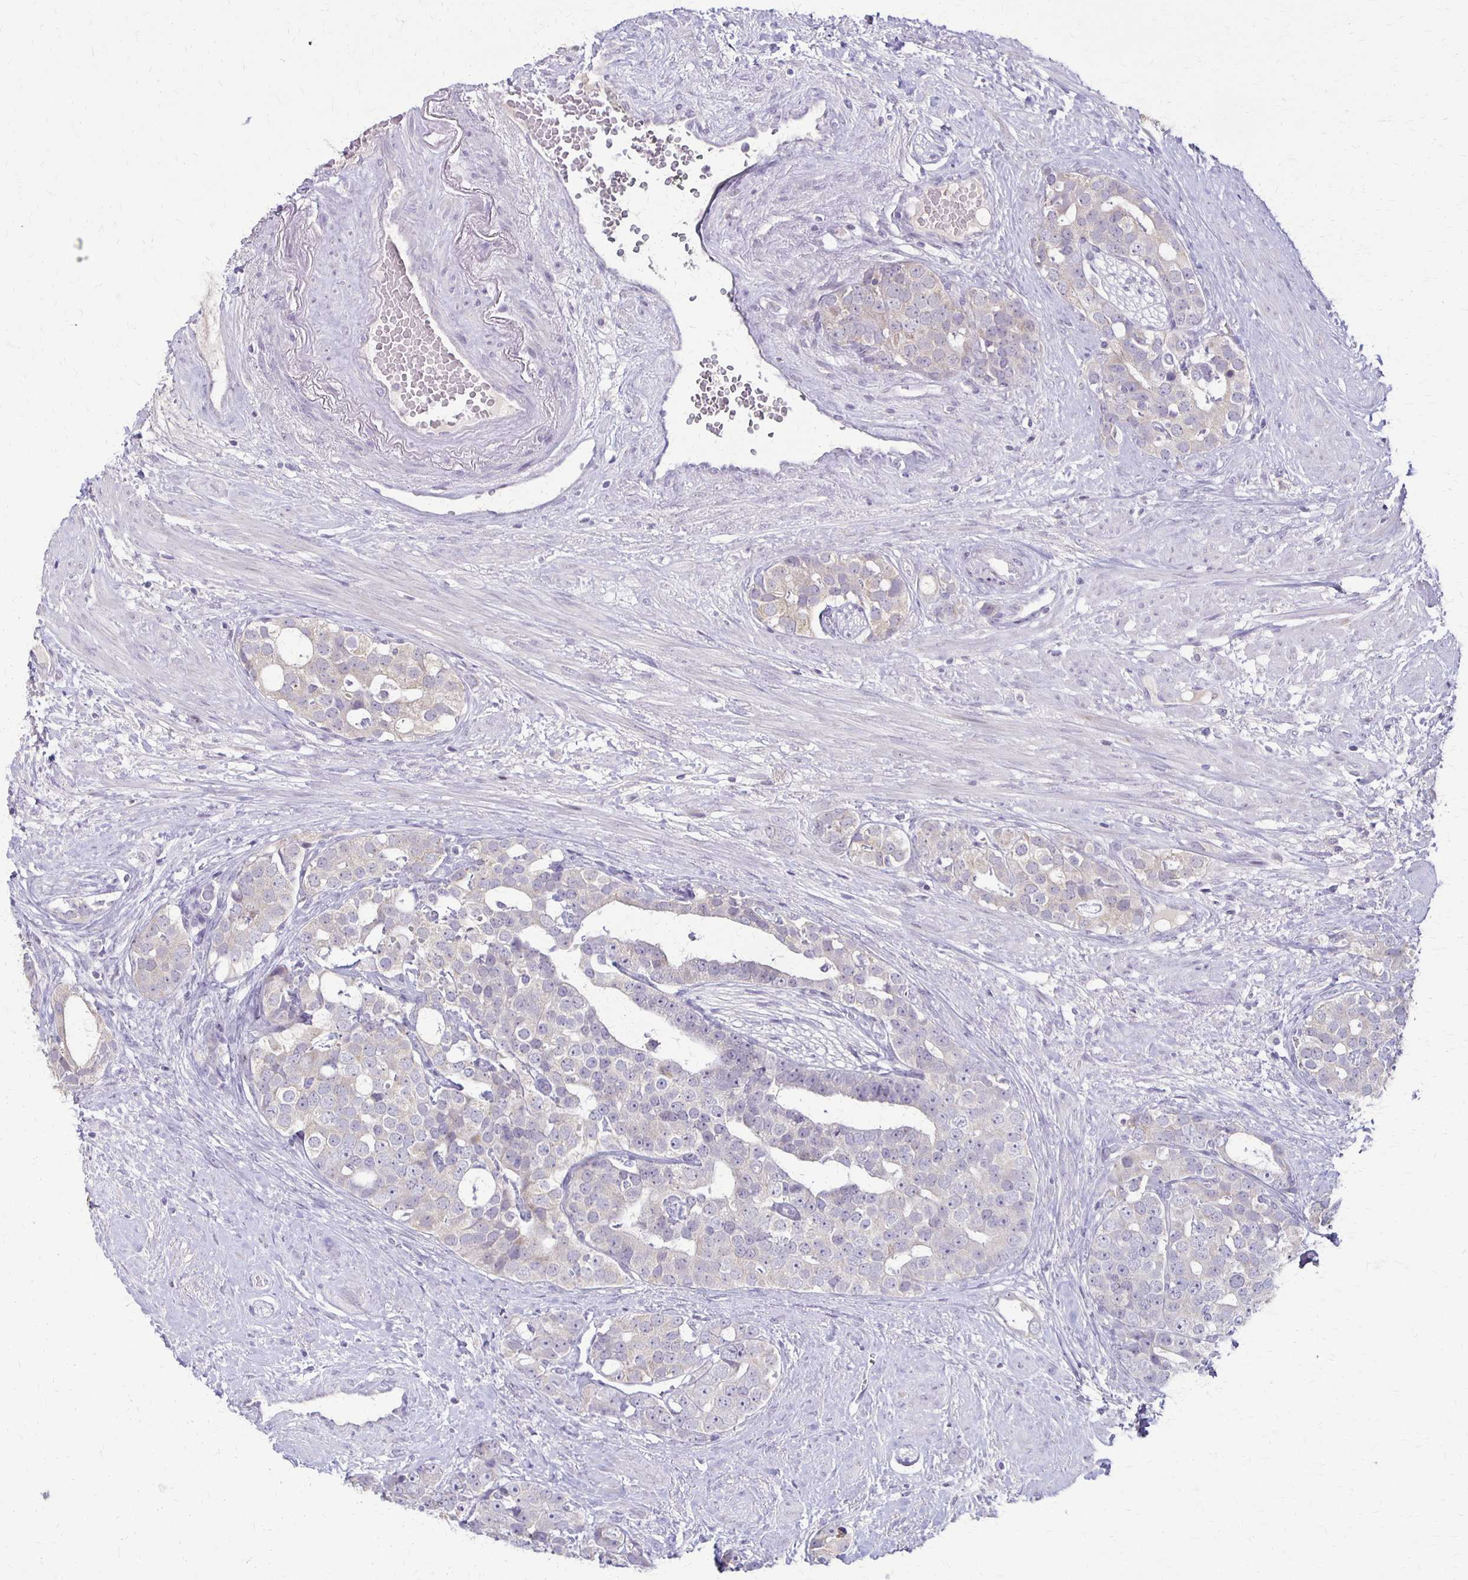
{"staining": {"intensity": "weak", "quantity": "25%-75%", "location": "cytoplasmic/membranous"}, "tissue": "prostate cancer", "cell_type": "Tumor cells", "image_type": "cancer", "snomed": [{"axis": "morphology", "description": "Adenocarcinoma, High grade"}, {"axis": "topography", "description": "Prostate"}], "caption": "Weak cytoplasmic/membranous positivity is seen in approximately 25%-75% of tumor cells in prostate high-grade adenocarcinoma.", "gene": "SLC35E2B", "patient": {"sex": "male", "age": 71}}